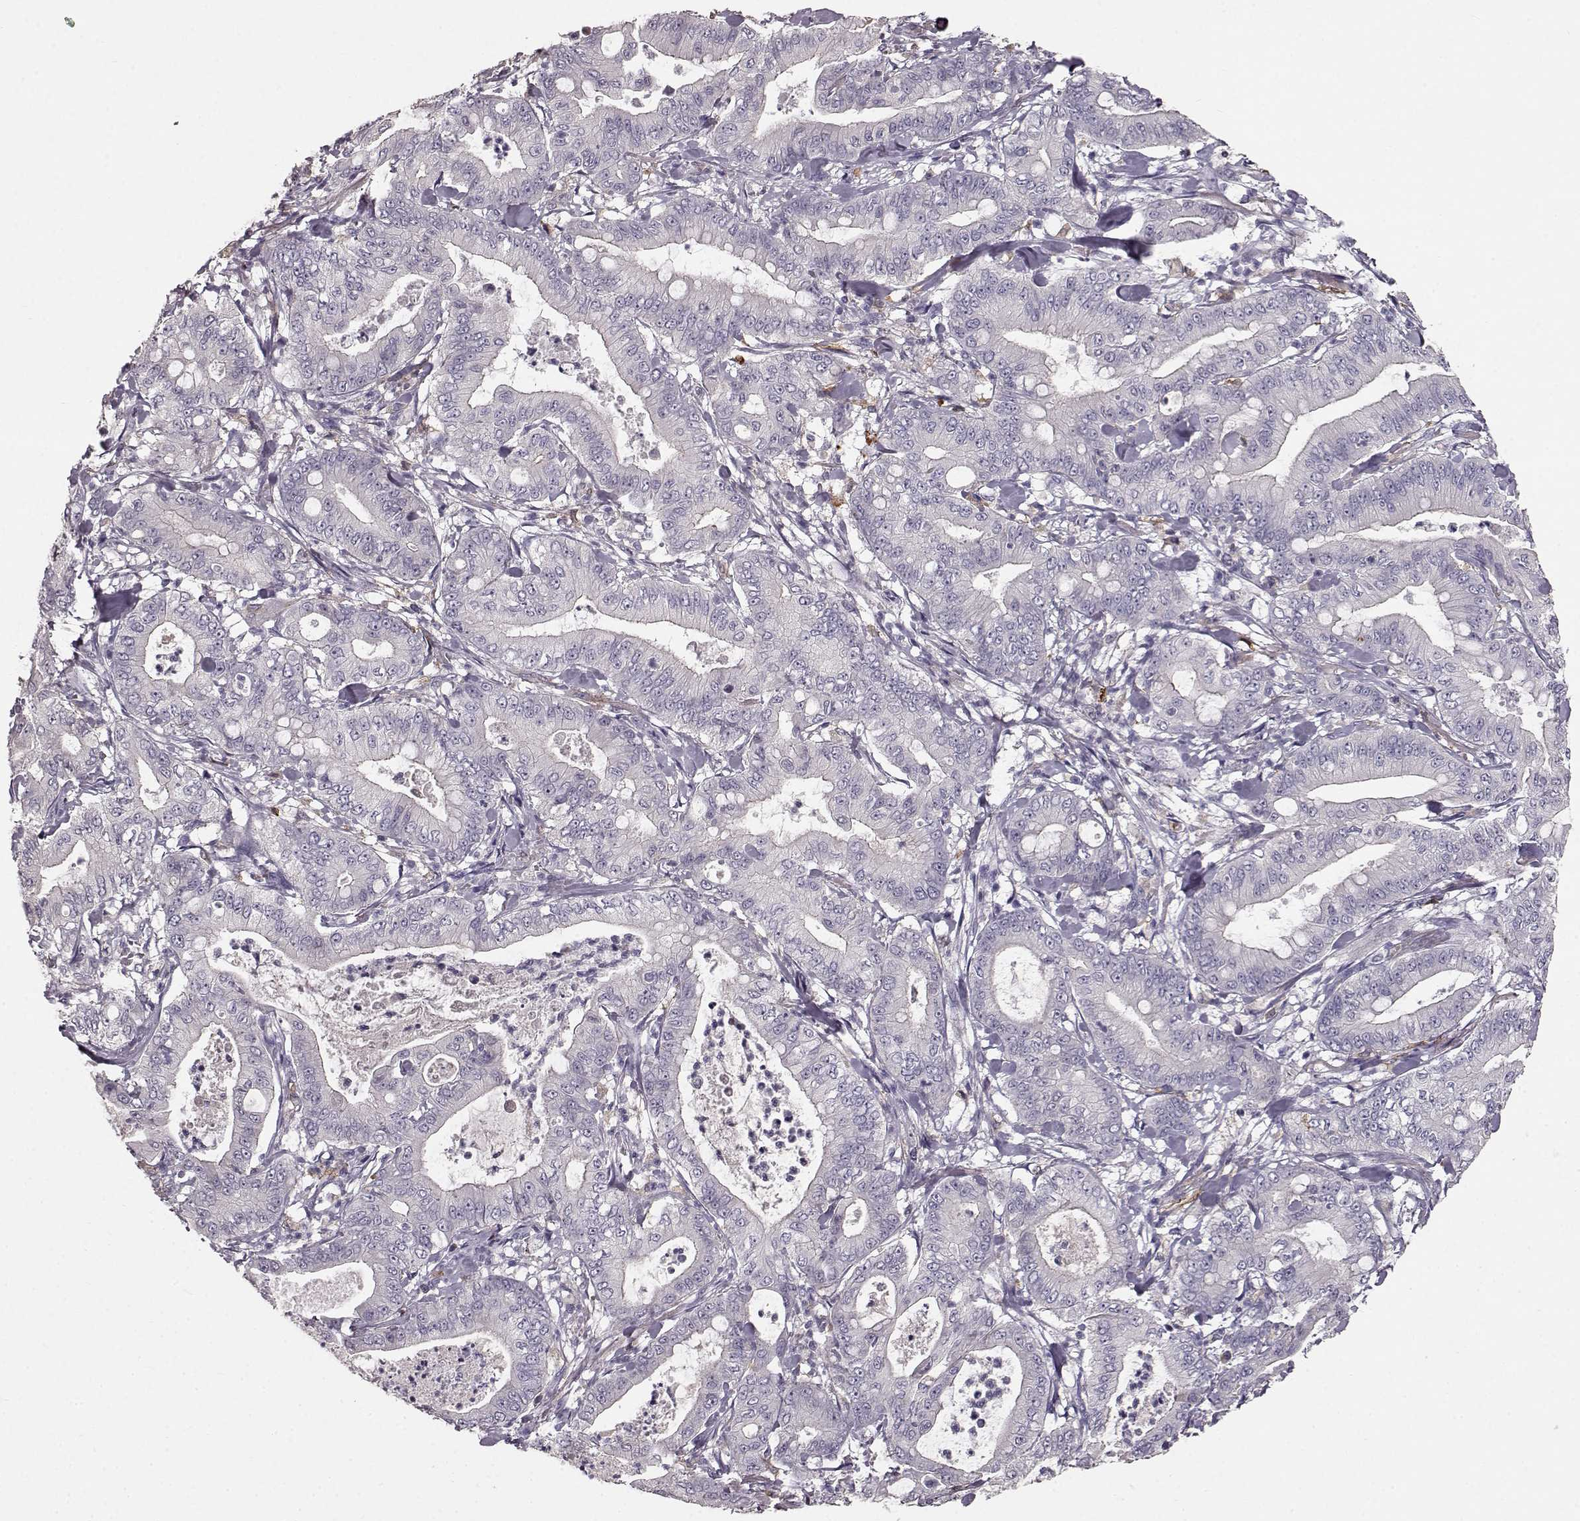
{"staining": {"intensity": "negative", "quantity": "none", "location": "none"}, "tissue": "pancreatic cancer", "cell_type": "Tumor cells", "image_type": "cancer", "snomed": [{"axis": "morphology", "description": "Adenocarcinoma, NOS"}, {"axis": "topography", "description": "Pancreas"}], "caption": "High magnification brightfield microscopy of pancreatic cancer (adenocarcinoma) stained with DAB (3,3'-diaminobenzidine) (brown) and counterstained with hematoxylin (blue): tumor cells show no significant positivity.", "gene": "CCNF", "patient": {"sex": "male", "age": 71}}